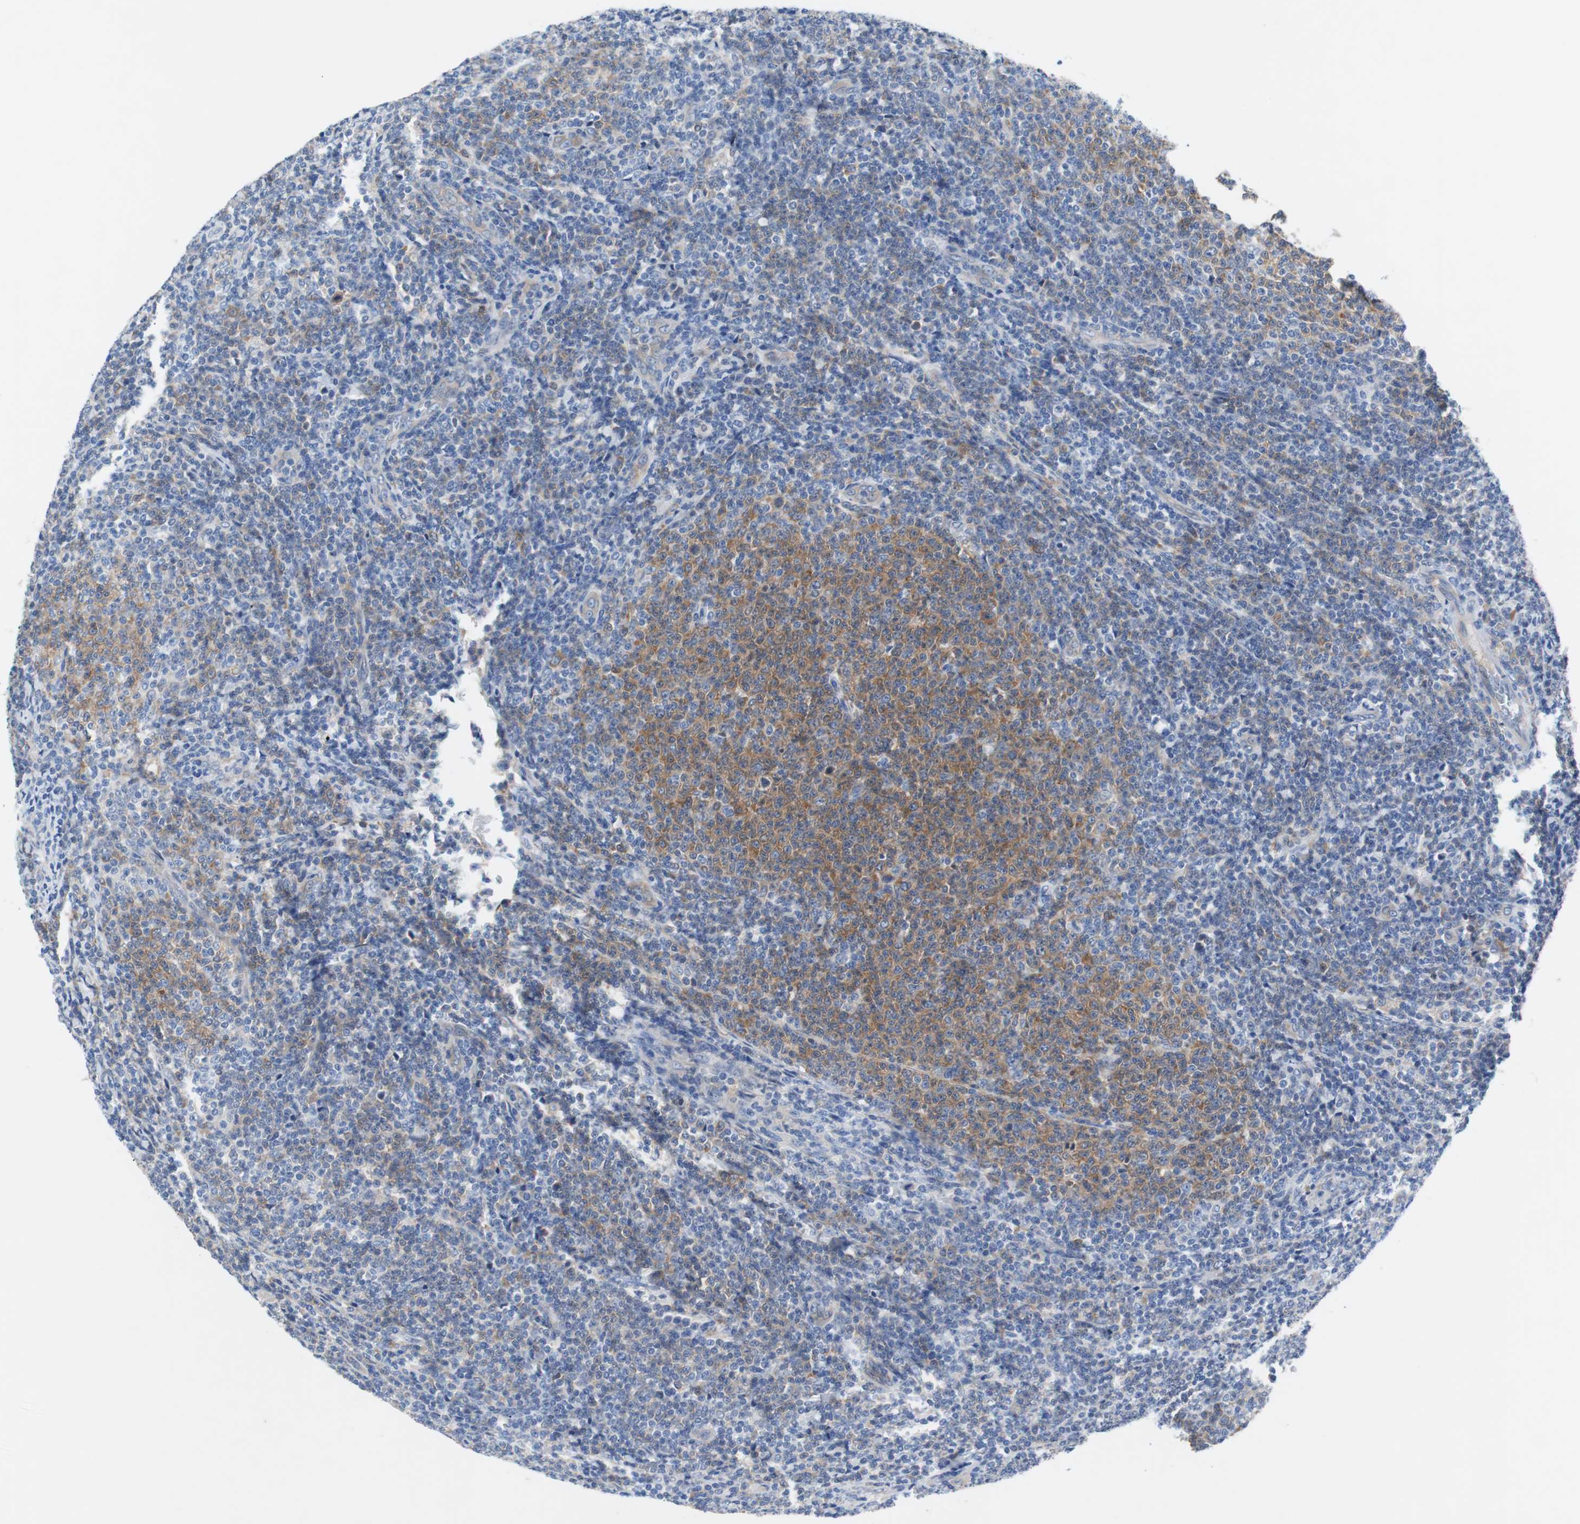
{"staining": {"intensity": "weak", "quantity": "25%-75%", "location": "cytoplasmic/membranous"}, "tissue": "lymphoma", "cell_type": "Tumor cells", "image_type": "cancer", "snomed": [{"axis": "morphology", "description": "Malignant lymphoma, non-Hodgkin's type, Low grade"}, {"axis": "topography", "description": "Lymph node"}], "caption": "High-magnification brightfield microscopy of lymphoma stained with DAB (brown) and counterstained with hematoxylin (blue). tumor cells exhibit weak cytoplasmic/membranous positivity is seen in about25%-75% of cells. (Brightfield microscopy of DAB IHC at high magnification).", "gene": "EEF2K", "patient": {"sex": "male", "age": 66}}